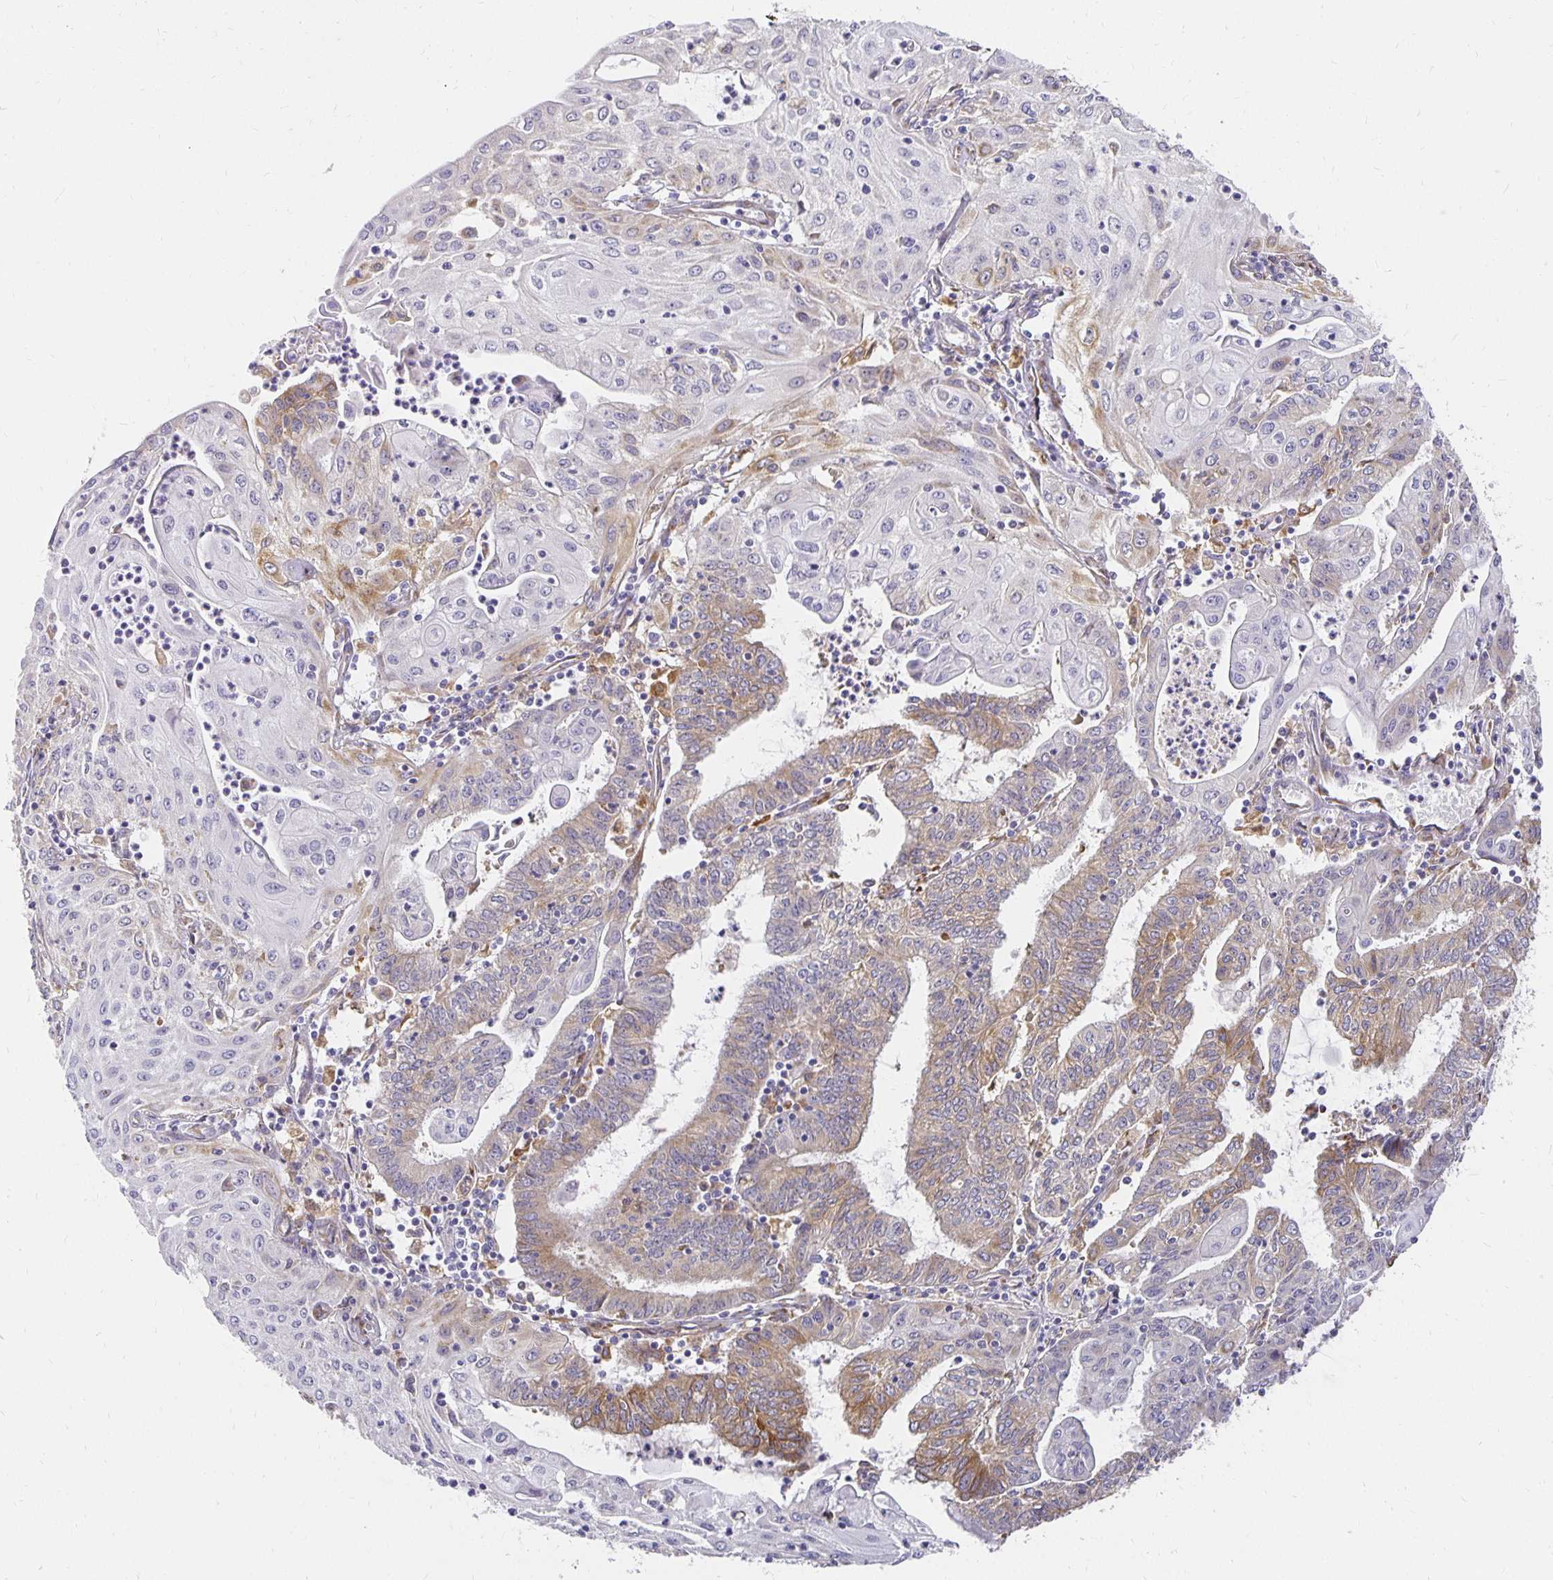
{"staining": {"intensity": "weak", "quantity": "25%-75%", "location": "cytoplasmic/membranous"}, "tissue": "endometrial cancer", "cell_type": "Tumor cells", "image_type": "cancer", "snomed": [{"axis": "morphology", "description": "Adenocarcinoma, NOS"}, {"axis": "topography", "description": "Endometrium"}], "caption": "Immunohistochemistry (IHC) (DAB) staining of human adenocarcinoma (endometrial) demonstrates weak cytoplasmic/membranous protein staining in approximately 25%-75% of tumor cells.", "gene": "PLOD1", "patient": {"sex": "female", "age": 61}}